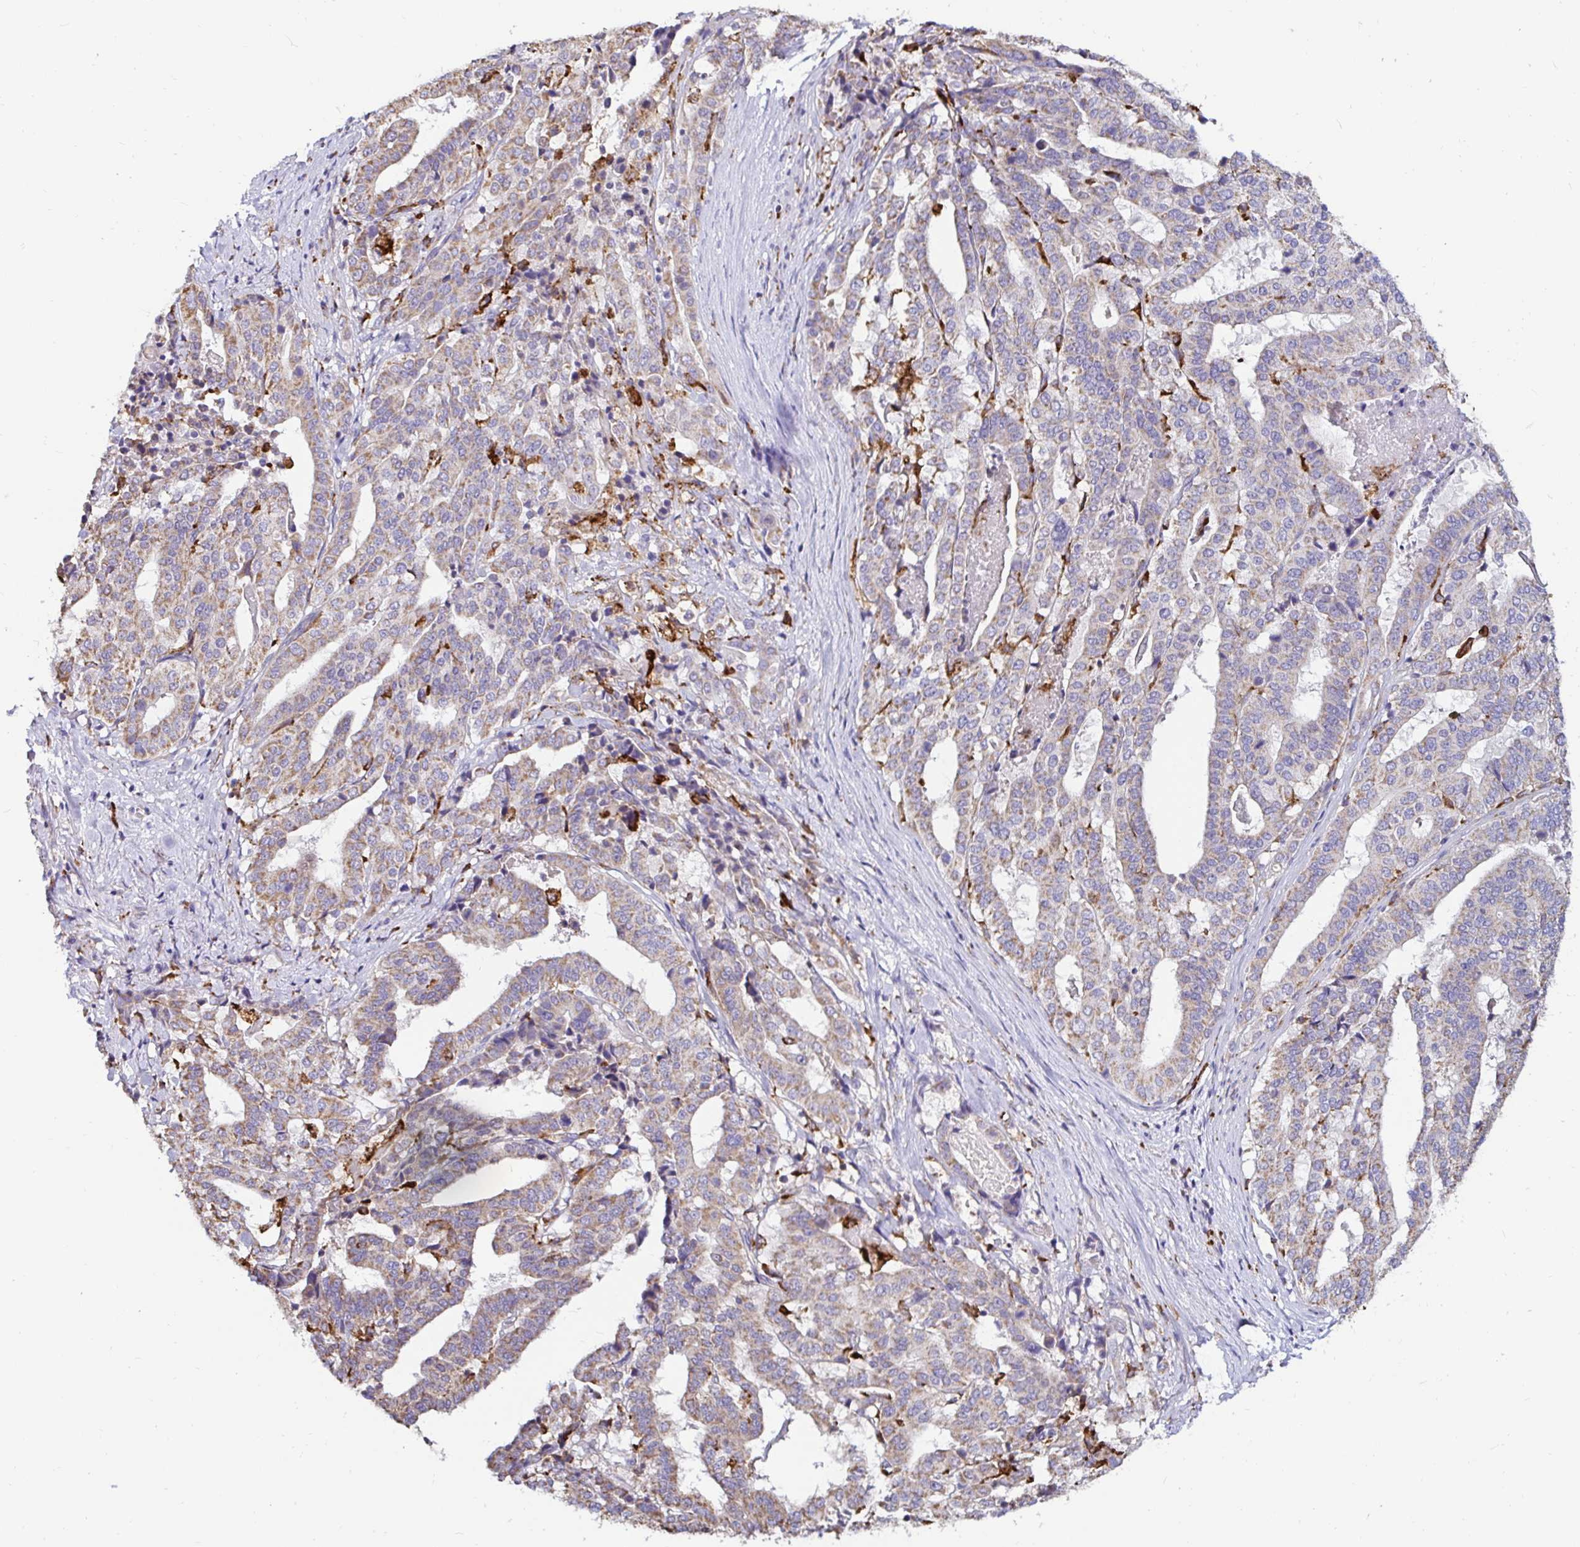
{"staining": {"intensity": "moderate", "quantity": ">75%", "location": "cytoplasmic/membranous"}, "tissue": "stomach cancer", "cell_type": "Tumor cells", "image_type": "cancer", "snomed": [{"axis": "morphology", "description": "Adenocarcinoma, NOS"}, {"axis": "topography", "description": "Stomach"}], "caption": "There is medium levels of moderate cytoplasmic/membranous staining in tumor cells of stomach adenocarcinoma, as demonstrated by immunohistochemical staining (brown color).", "gene": "MSR1", "patient": {"sex": "male", "age": 48}}